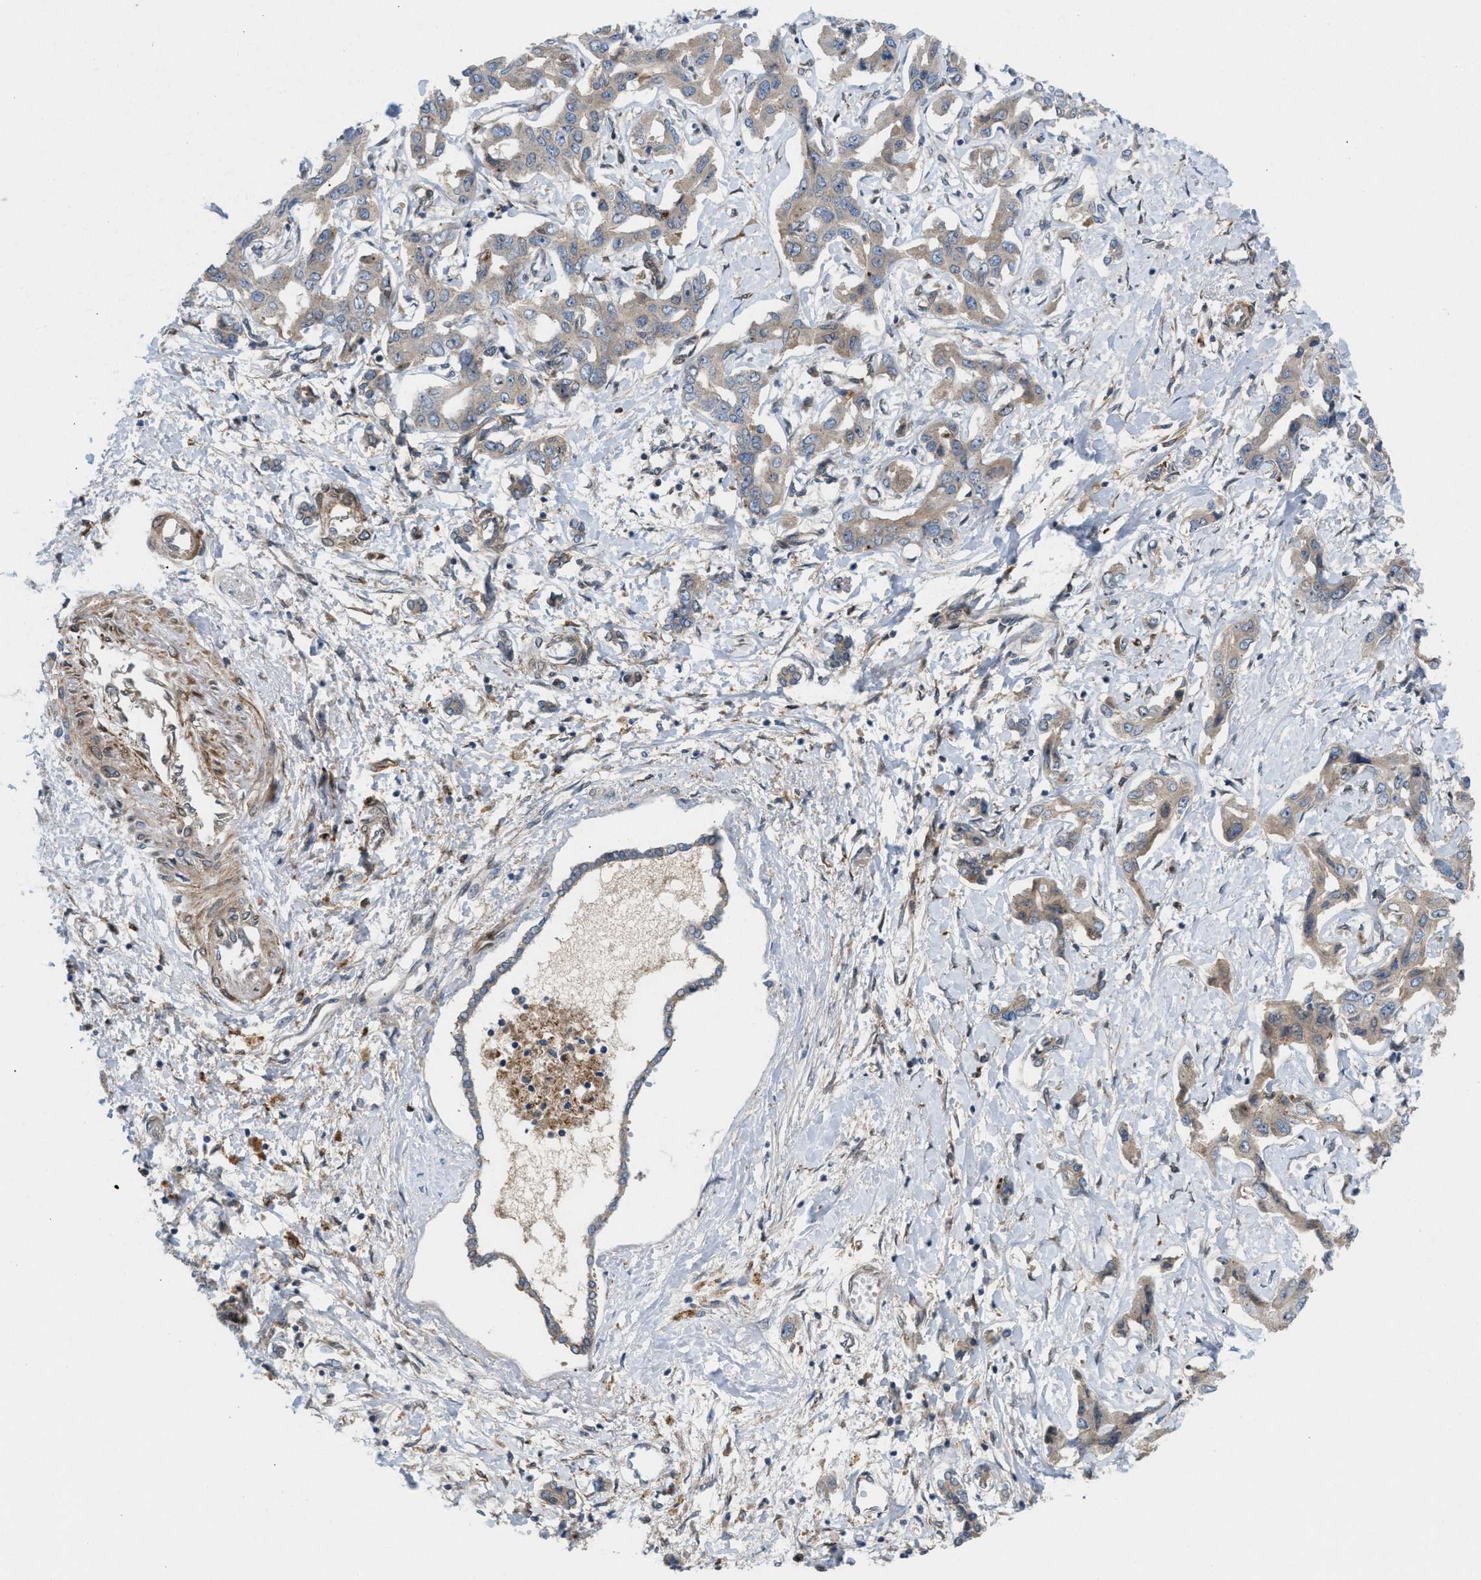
{"staining": {"intensity": "weak", "quantity": ">75%", "location": "cytoplasmic/membranous"}, "tissue": "liver cancer", "cell_type": "Tumor cells", "image_type": "cancer", "snomed": [{"axis": "morphology", "description": "Cholangiocarcinoma"}, {"axis": "topography", "description": "Liver"}], "caption": "Cholangiocarcinoma (liver) was stained to show a protein in brown. There is low levels of weak cytoplasmic/membranous positivity in approximately >75% of tumor cells.", "gene": "CYB5D1", "patient": {"sex": "male", "age": 59}}